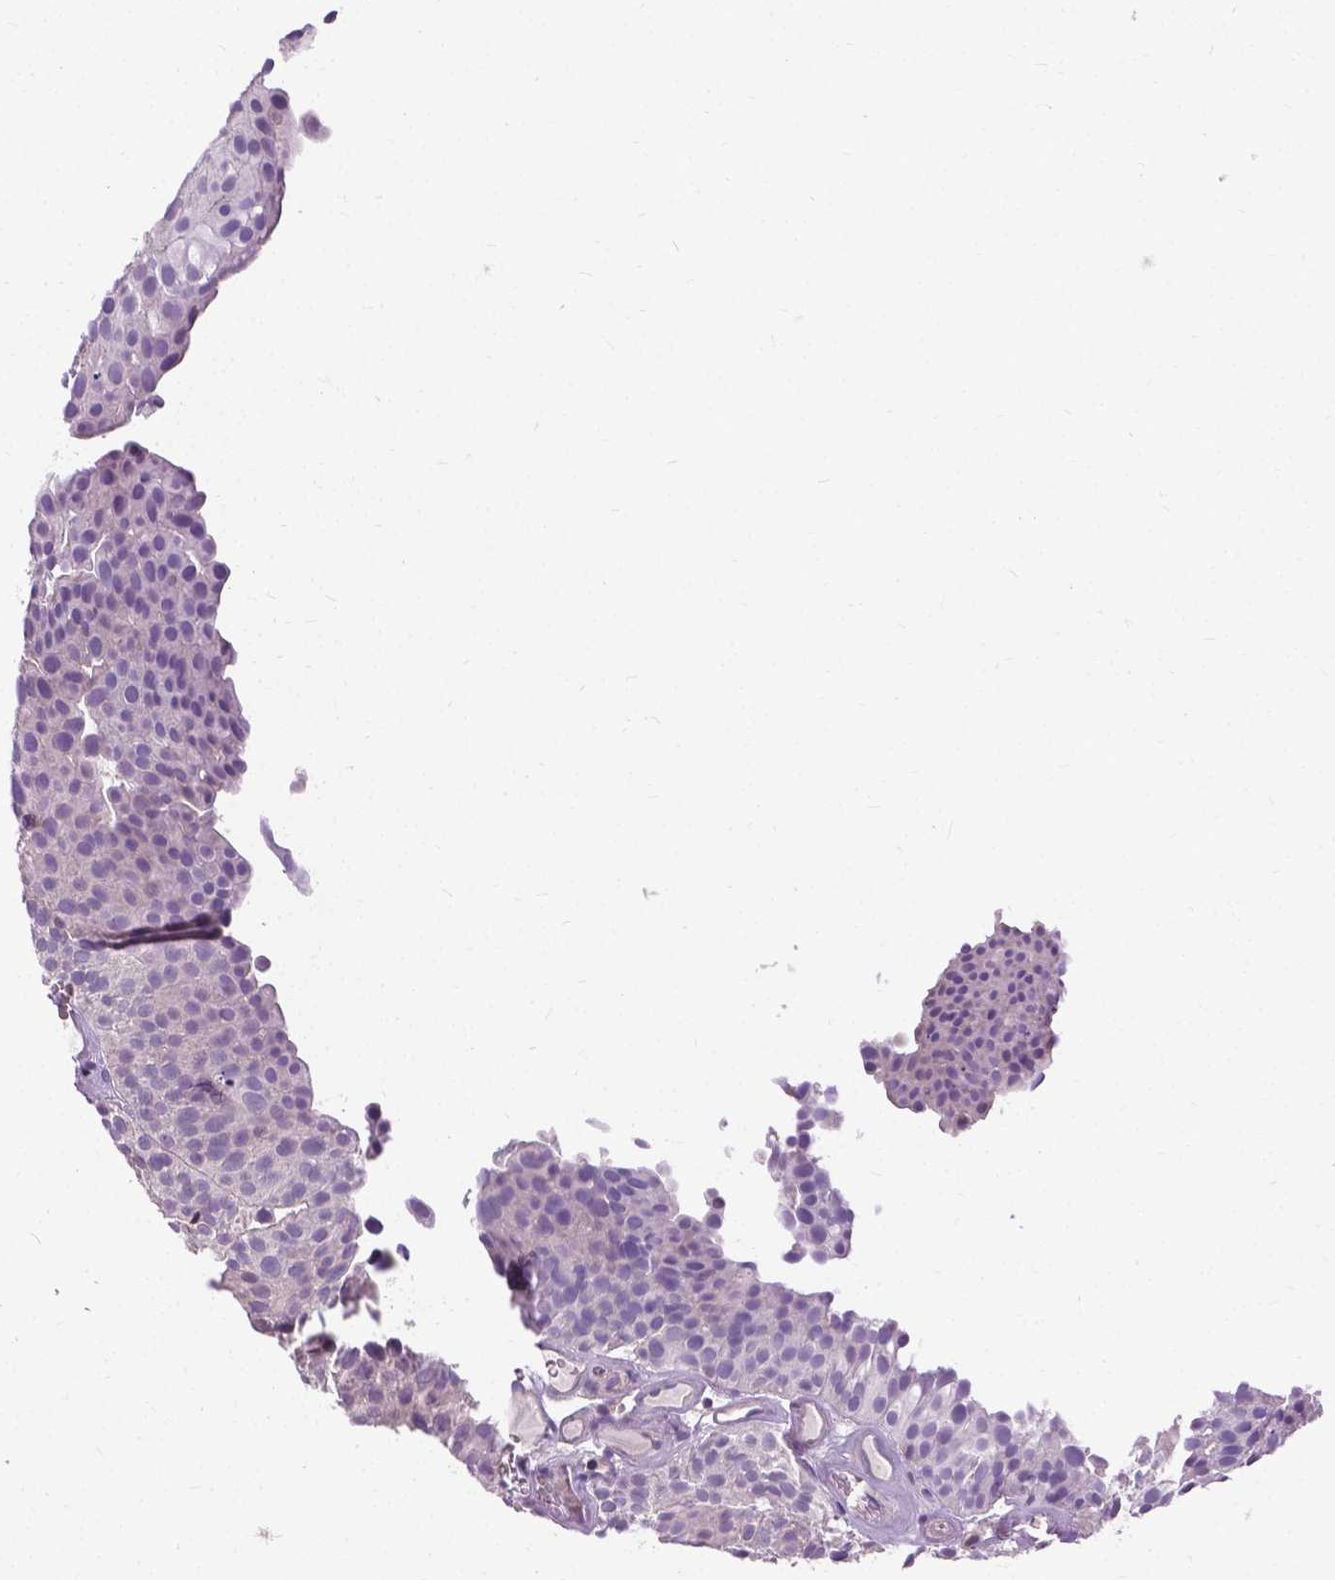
{"staining": {"intensity": "negative", "quantity": "none", "location": "none"}, "tissue": "urothelial cancer", "cell_type": "Tumor cells", "image_type": "cancer", "snomed": [{"axis": "morphology", "description": "Urothelial carcinoma, Low grade"}, {"axis": "topography", "description": "Urinary bladder"}], "caption": "High power microscopy image of an immunohistochemistry (IHC) micrograph of low-grade urothelial carcinoma, revealing no significant expression in tumor cells.", "gene": "JAK3", "patient": {"sex": "female", "age": 87}}